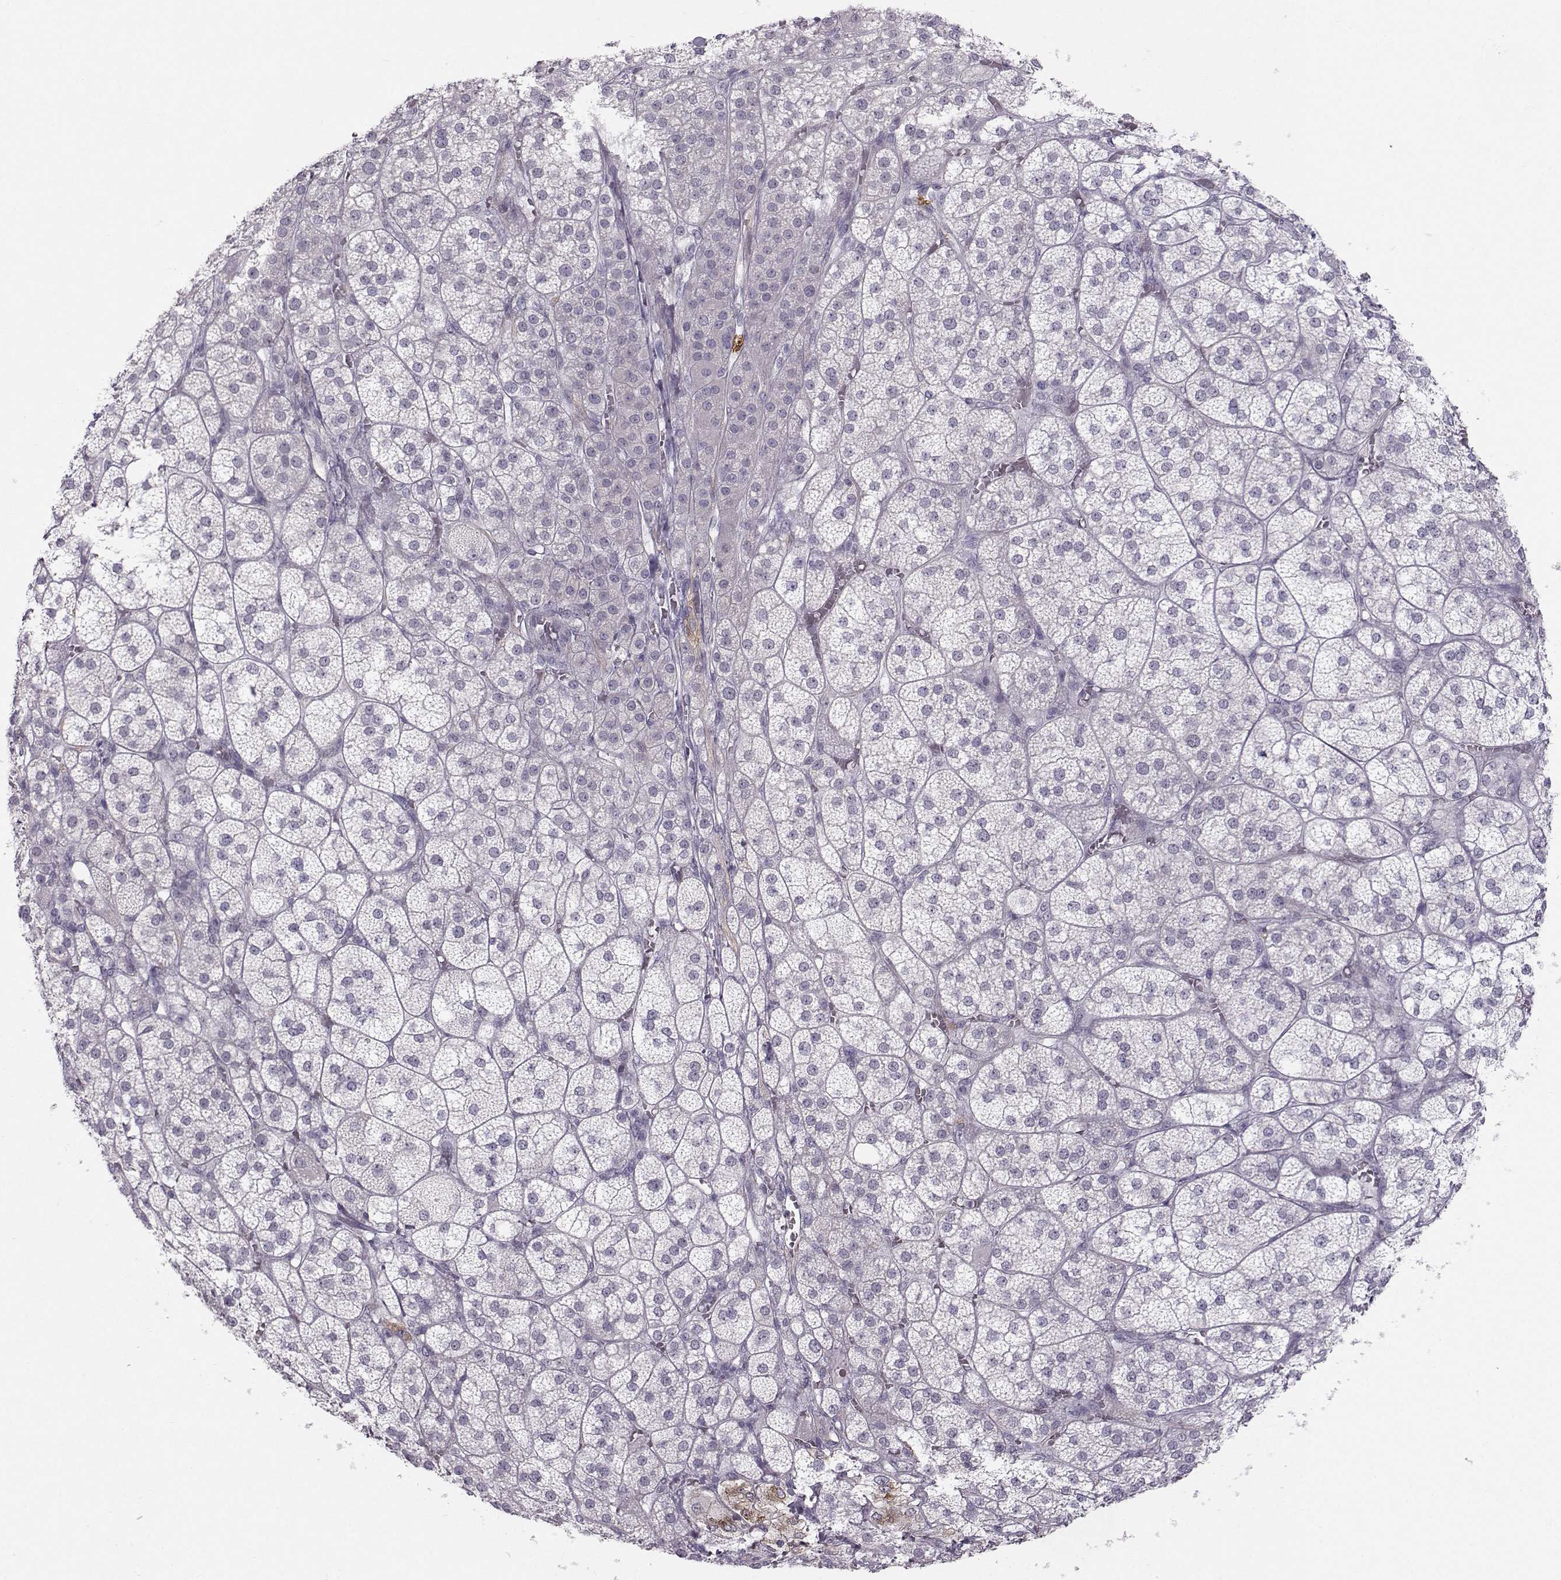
{"staining": {"intensity": "negative", "quantity": "none", "location": "none"}, "tissue": "adrenal gland", "cell_type": "Glandular cells", "image_type": "normal", "snomed": [{"axis": "morphology", "description": "Normal tissue, NOS"}, {"axis": "topography", "description": "Adrenal gland"}], "caption": "The image displays no staining of glandular cells in unremarkable adrenal gland.", "gene": "MAST1", "patient": {"sex": "female", "age": 60}}